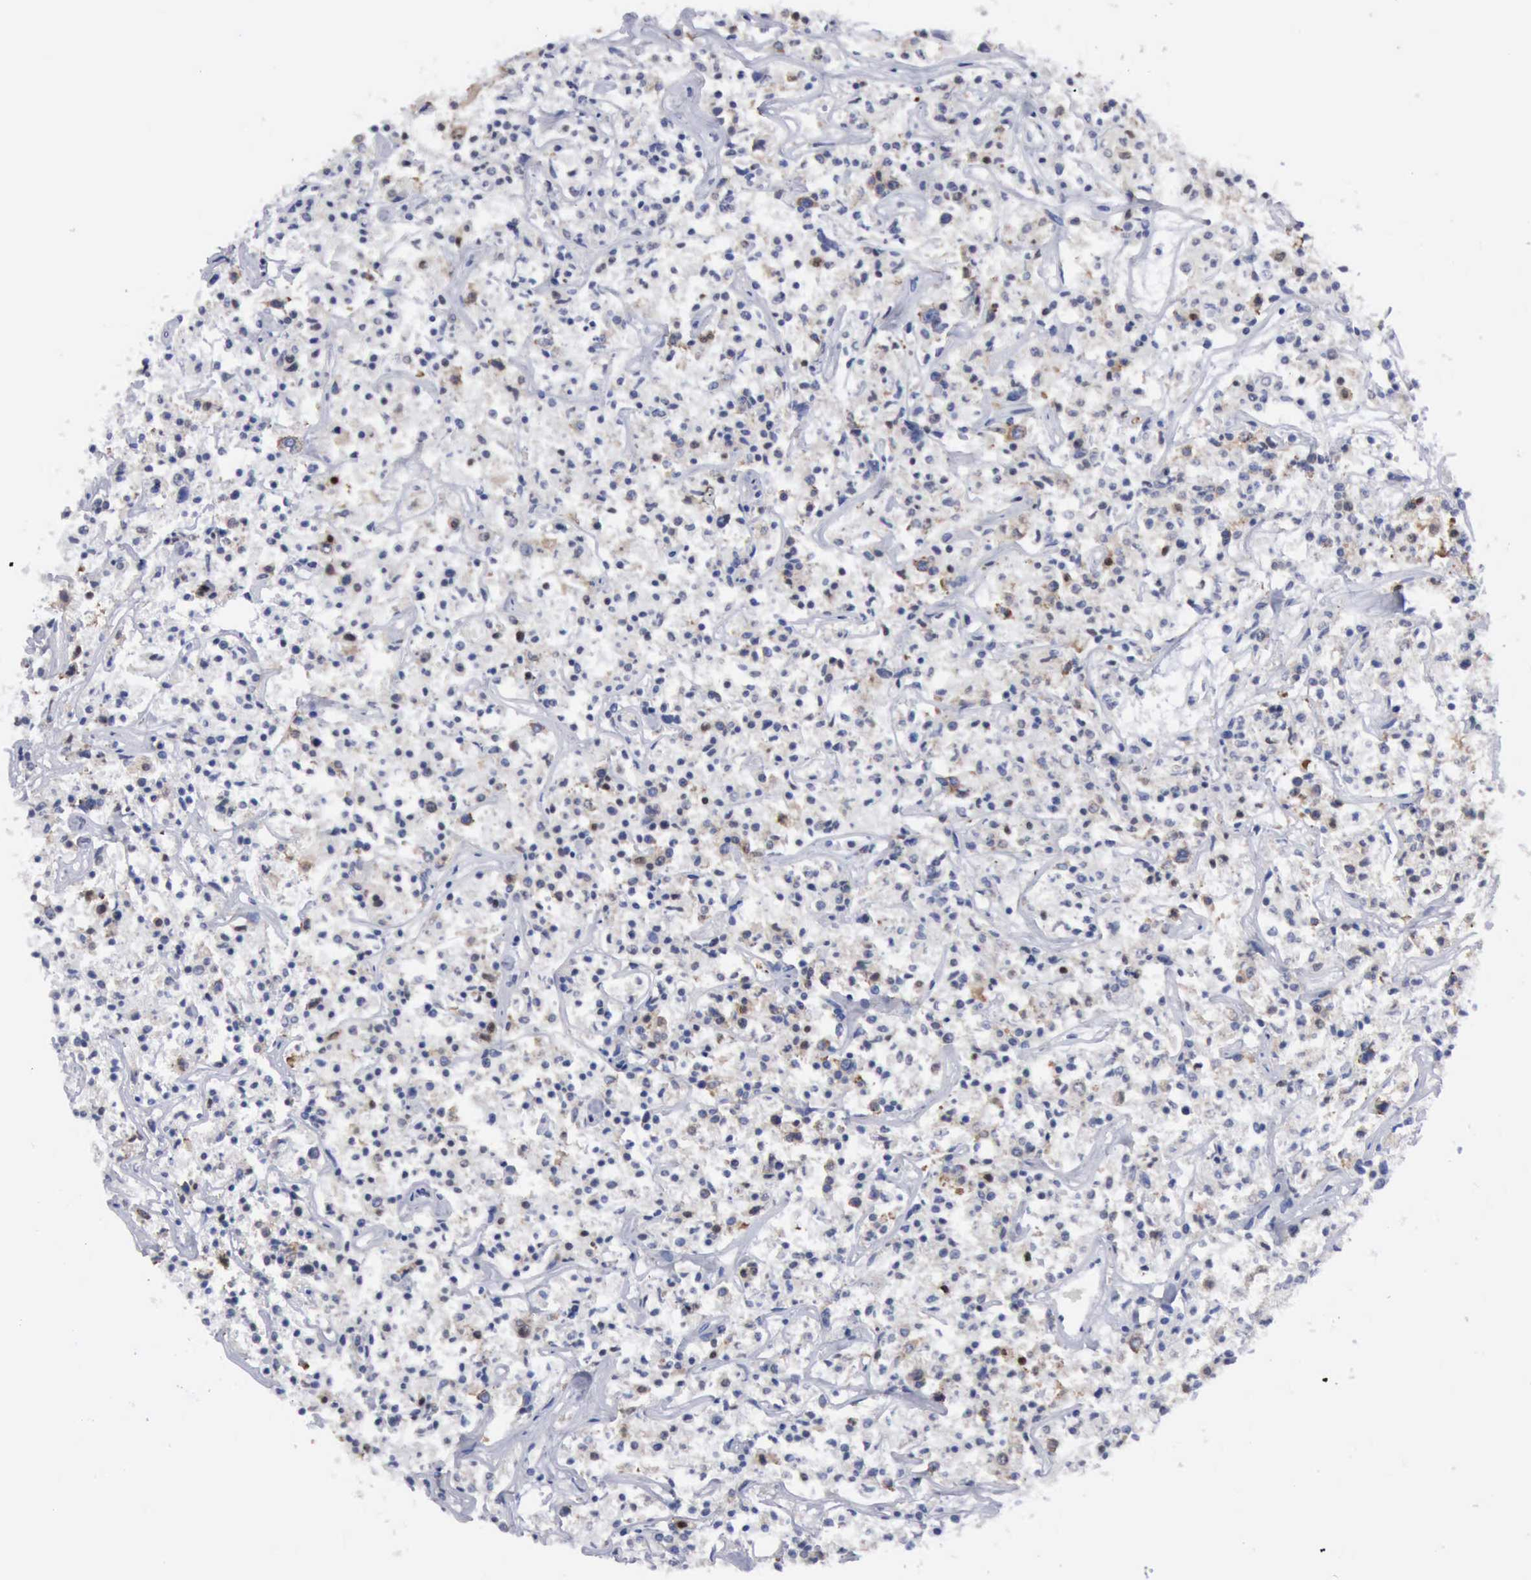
{"staining": {"intensity": "negative", "quantity": "none", "location": "none"}, "tissue": "lymphoma", "cell_type": "Tumor cells", "image_type": "cancer", "snomed": [{"axis": "morphology", "description": "Malignant lymphoma, non-Hodgkin's type, Low grade"}, {"axis": "topography", "description": "Small intestine"}], "caption": "Tumor cells show no significant protein positivity in malignant lymphoma, non-Hodgkin's type (low-grade). Brightfield microscopy of immunohistochemistry stained with DAB (brown) and hematoxylin (blue), captured at high magnification.", "gene": "TXLNG", "patient": {"sex": "female", "age": 59}}